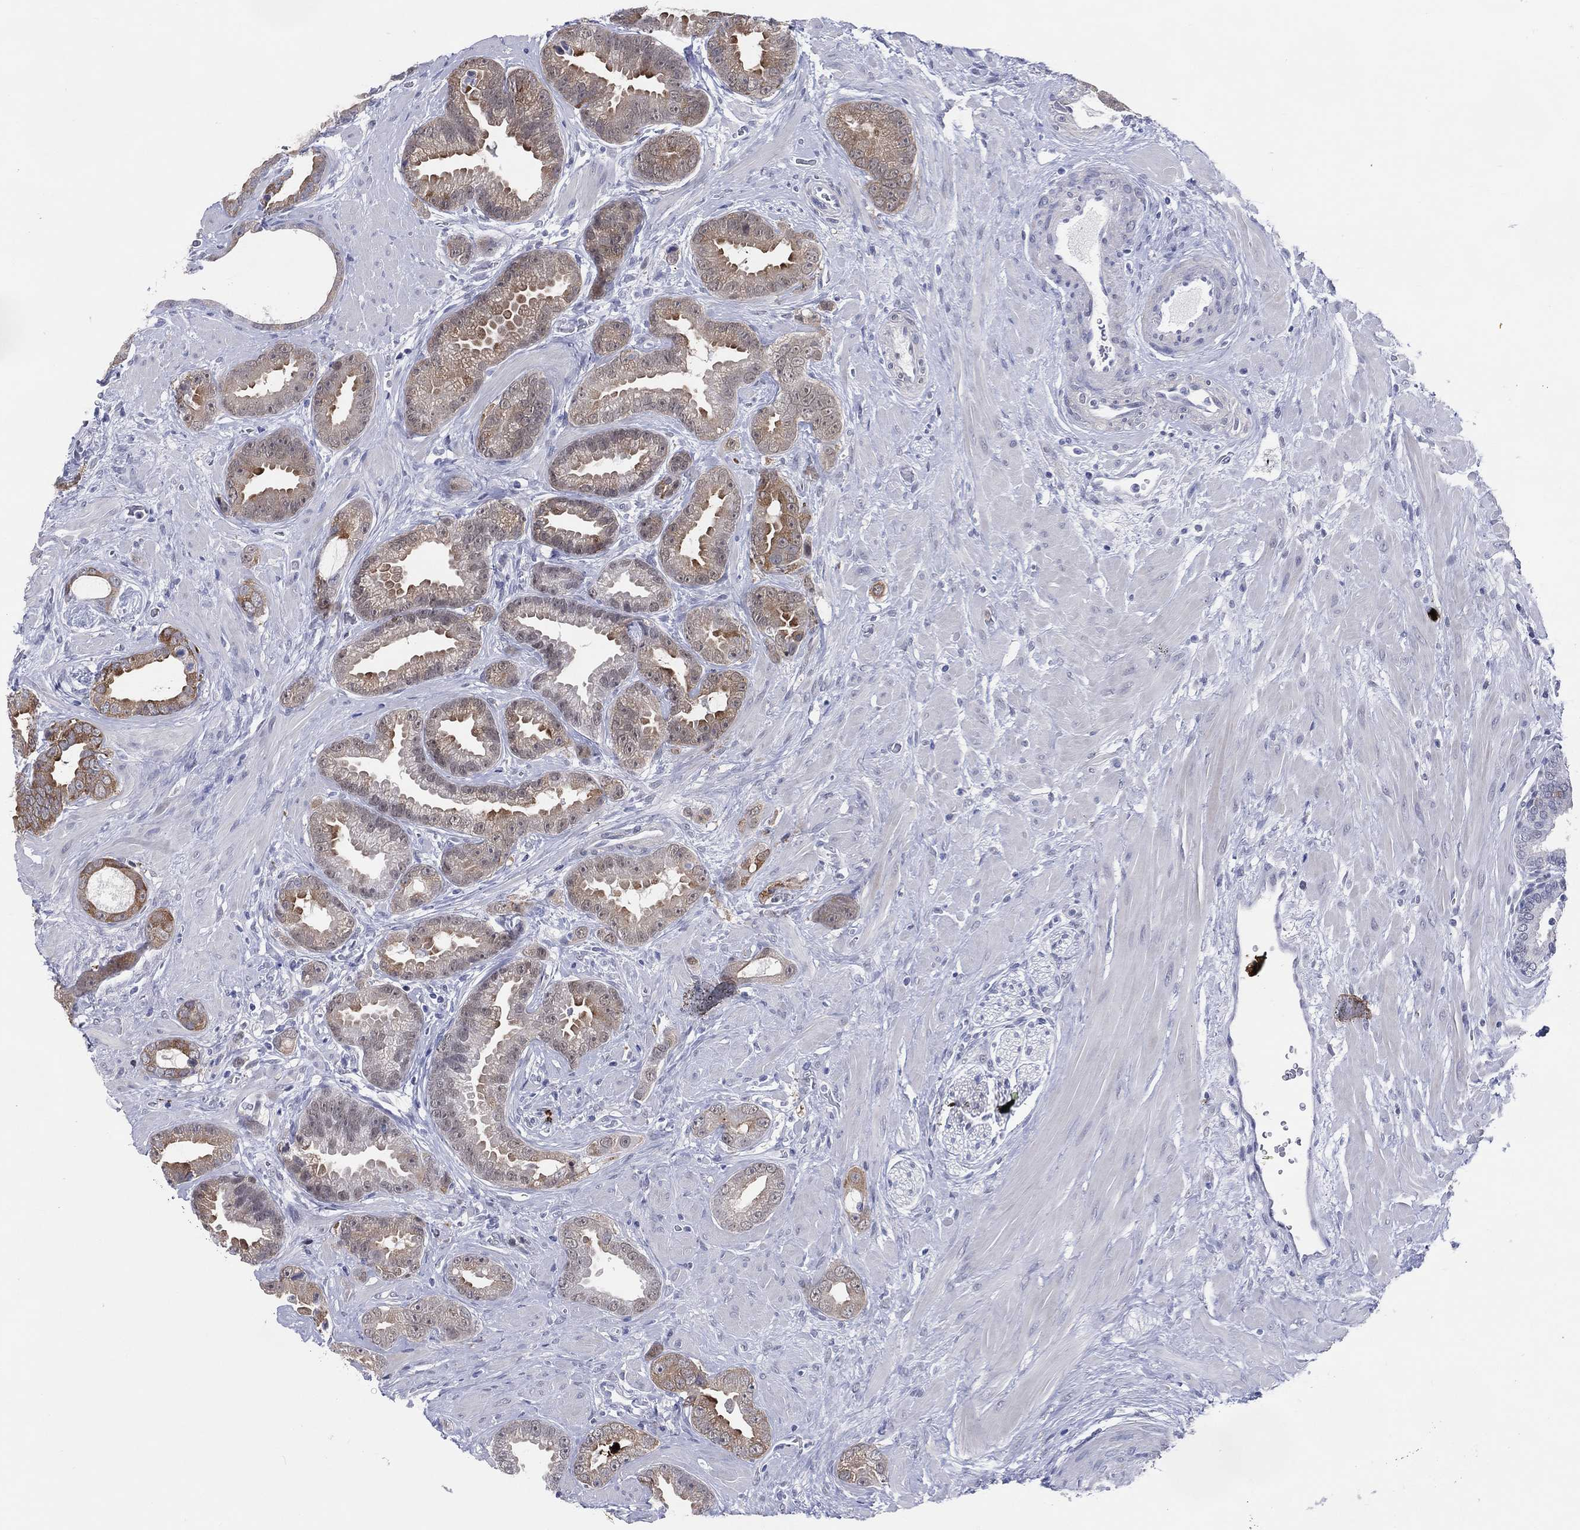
{"staining": {"intensity": "moderate", "quantity": "<25%", "location": "cytoplasmic/membranous"}, "tissue": "prostate cancer", "cell_type": "Tumor cells", "image_type": "cancer", "snomed": [{"axis": "morphology", "description": "Adenocarcinoma, Low grade"}, {"axis": "topography", "description": "Prostate"}], "caption": "Tumor cells display low levels of moderate cytoplasmic/membranous positivity in about <25% of cells in human prostate cancer (adenocarcinoma (low-grade)). (IHC, brightfield microscopy, high magnification).", "gene": "CFAP58", "patient": {"sex": "male", "age": 68}}